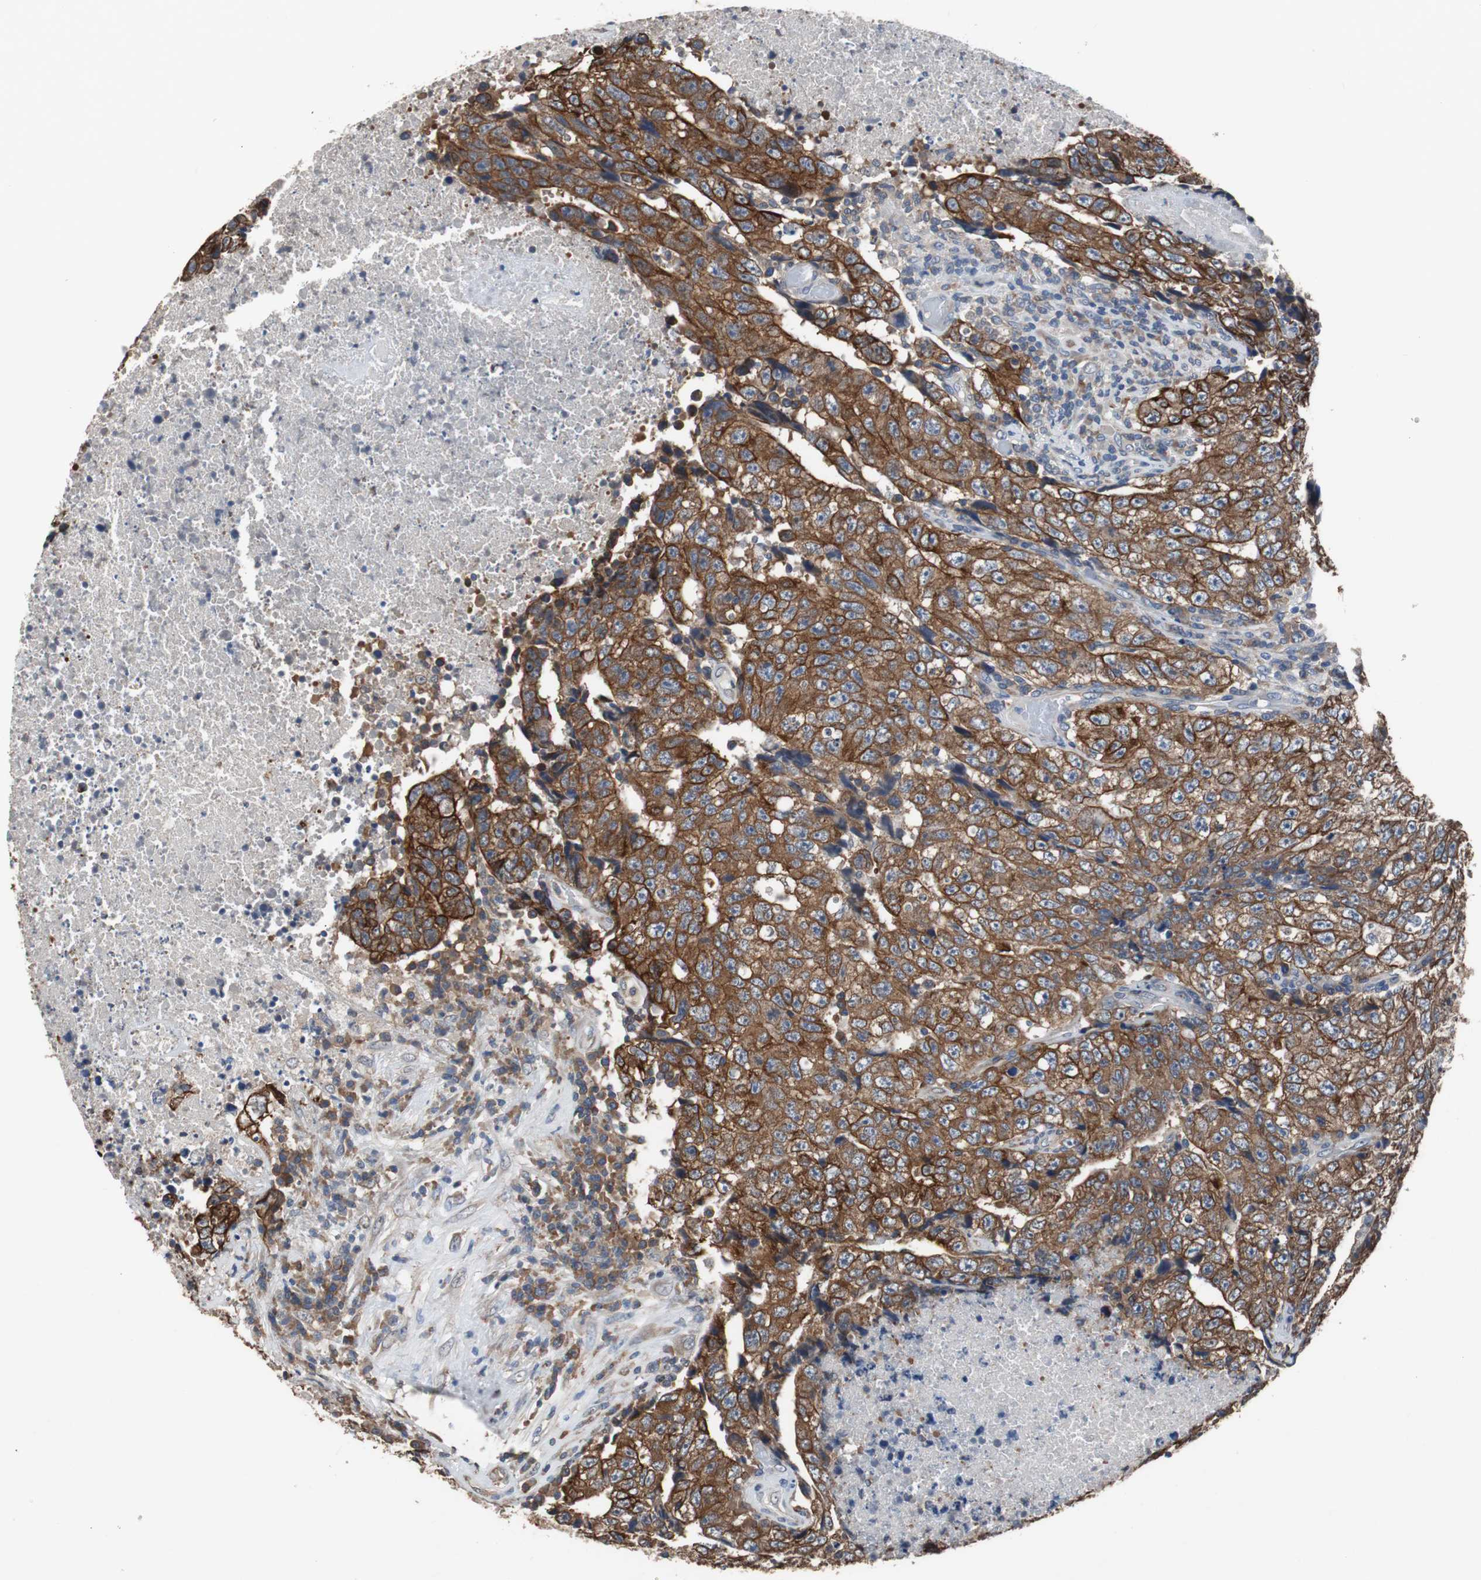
{"staining": {"intensity": "strong", "quantity": ">75%", "location": "cytoplasmic/membranous"}, "tissue": "testis cancer", "cell_type": "Tumor cells", "image_type": "cancer", "snomed": [{"axis": "morphology", "description": "Necrosis, NOS"}, {"axis": "morphology", "description": "Carcinoma, Embryonal, NOS"}, {"axis": "topography", "description": "Testis"}], "caption": "Immunohistochemical staining of human embryonal carcinoma (testis) exhibits high levels of strong cytoplasmic/membranous expression in approximately >75% of tumor cells.", "gene": "USP10", "patient": {"sex": "male", "age": 19}}